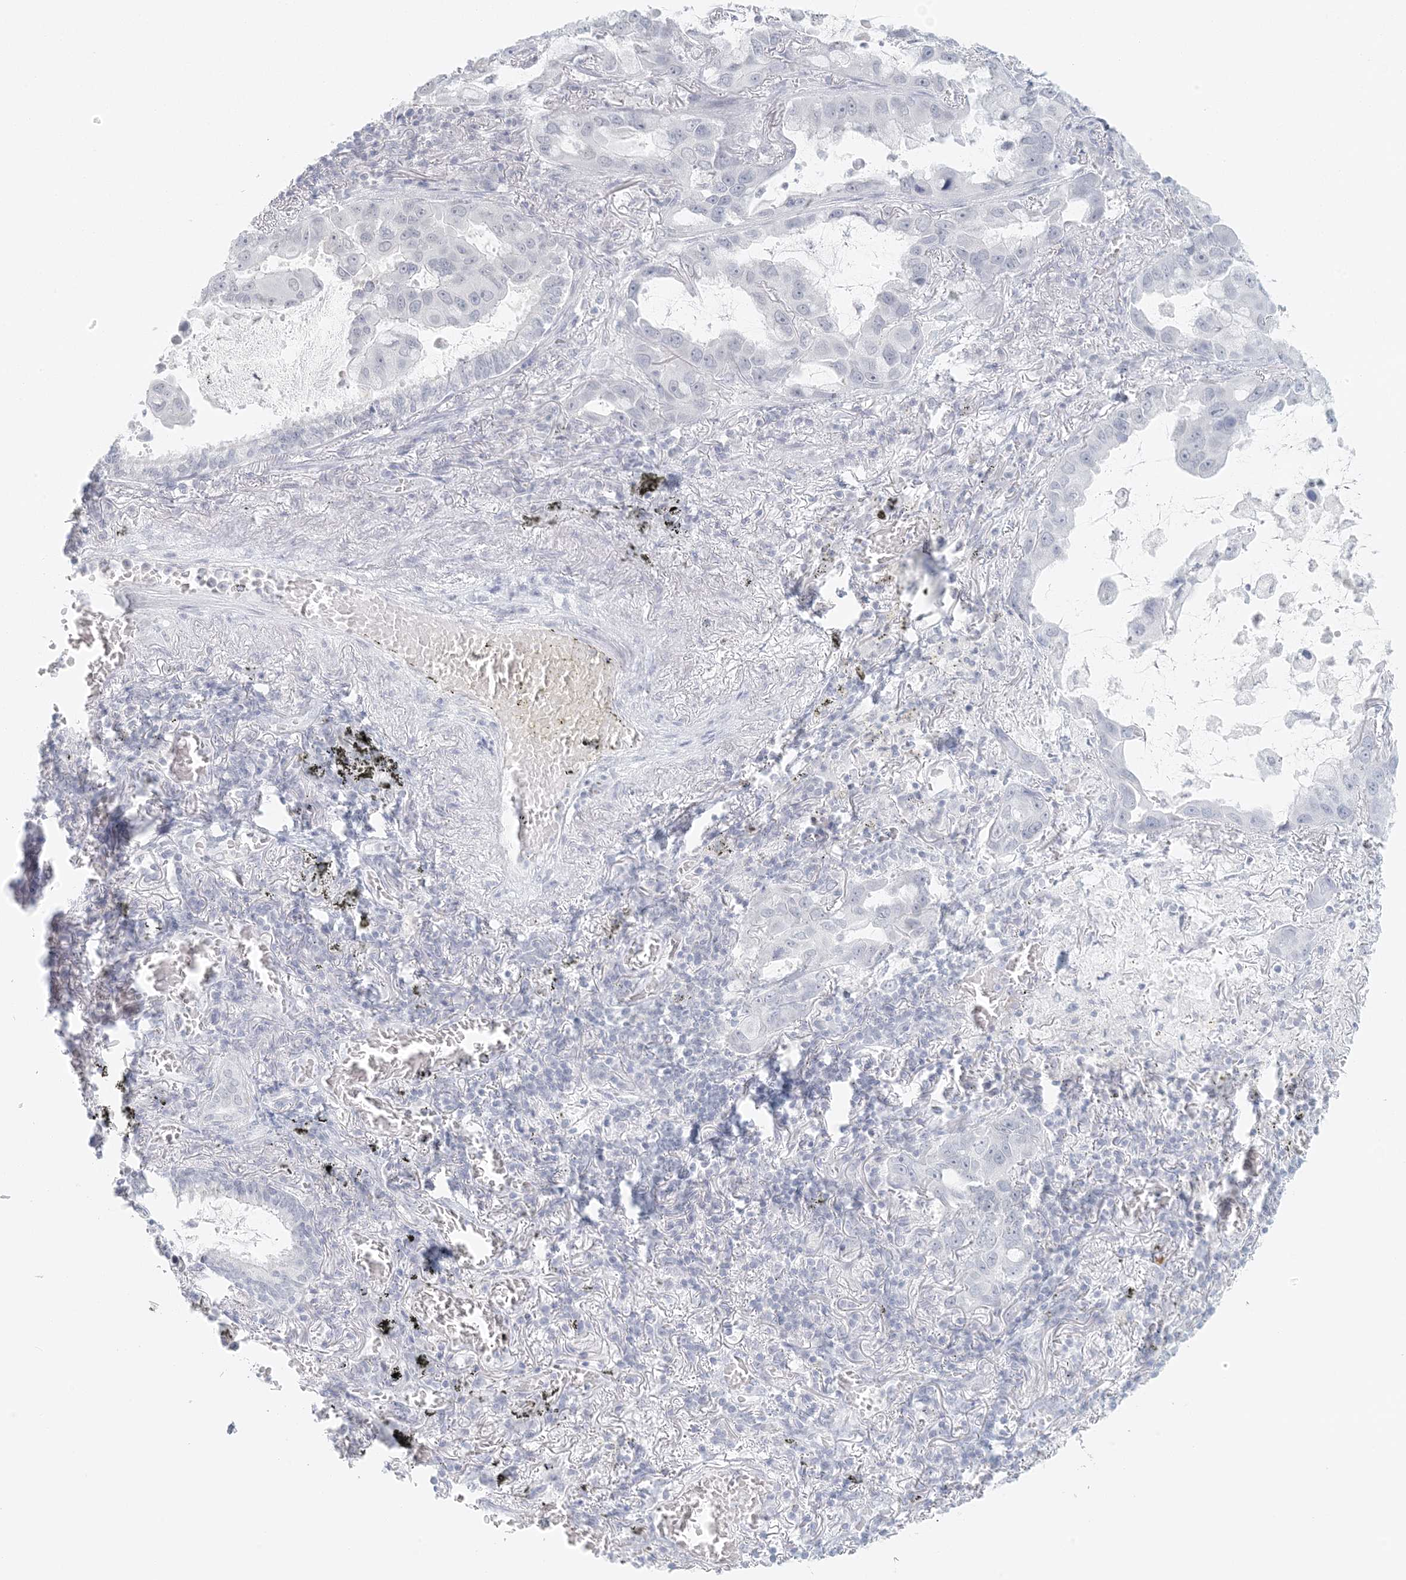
{"staining": {"intensity": "negative", "quantity": "none", "location": "none"}, "tissue": "lung cancer", "cell_type": "Tumor cells", "image_type": "cancer", "snomed": [{"axis": "morphology", "description": "Adenocarcinoma, NOS"}, {"axis": "topography", "description": "Lung"}], "caption": "There is no significant staining in tumor cells of lung cancer. (Immunohistochemistry, brightfield microscopy, high magnification).", "gene": "LIPT1", "patient": {"sex": "male", "age": 64}}